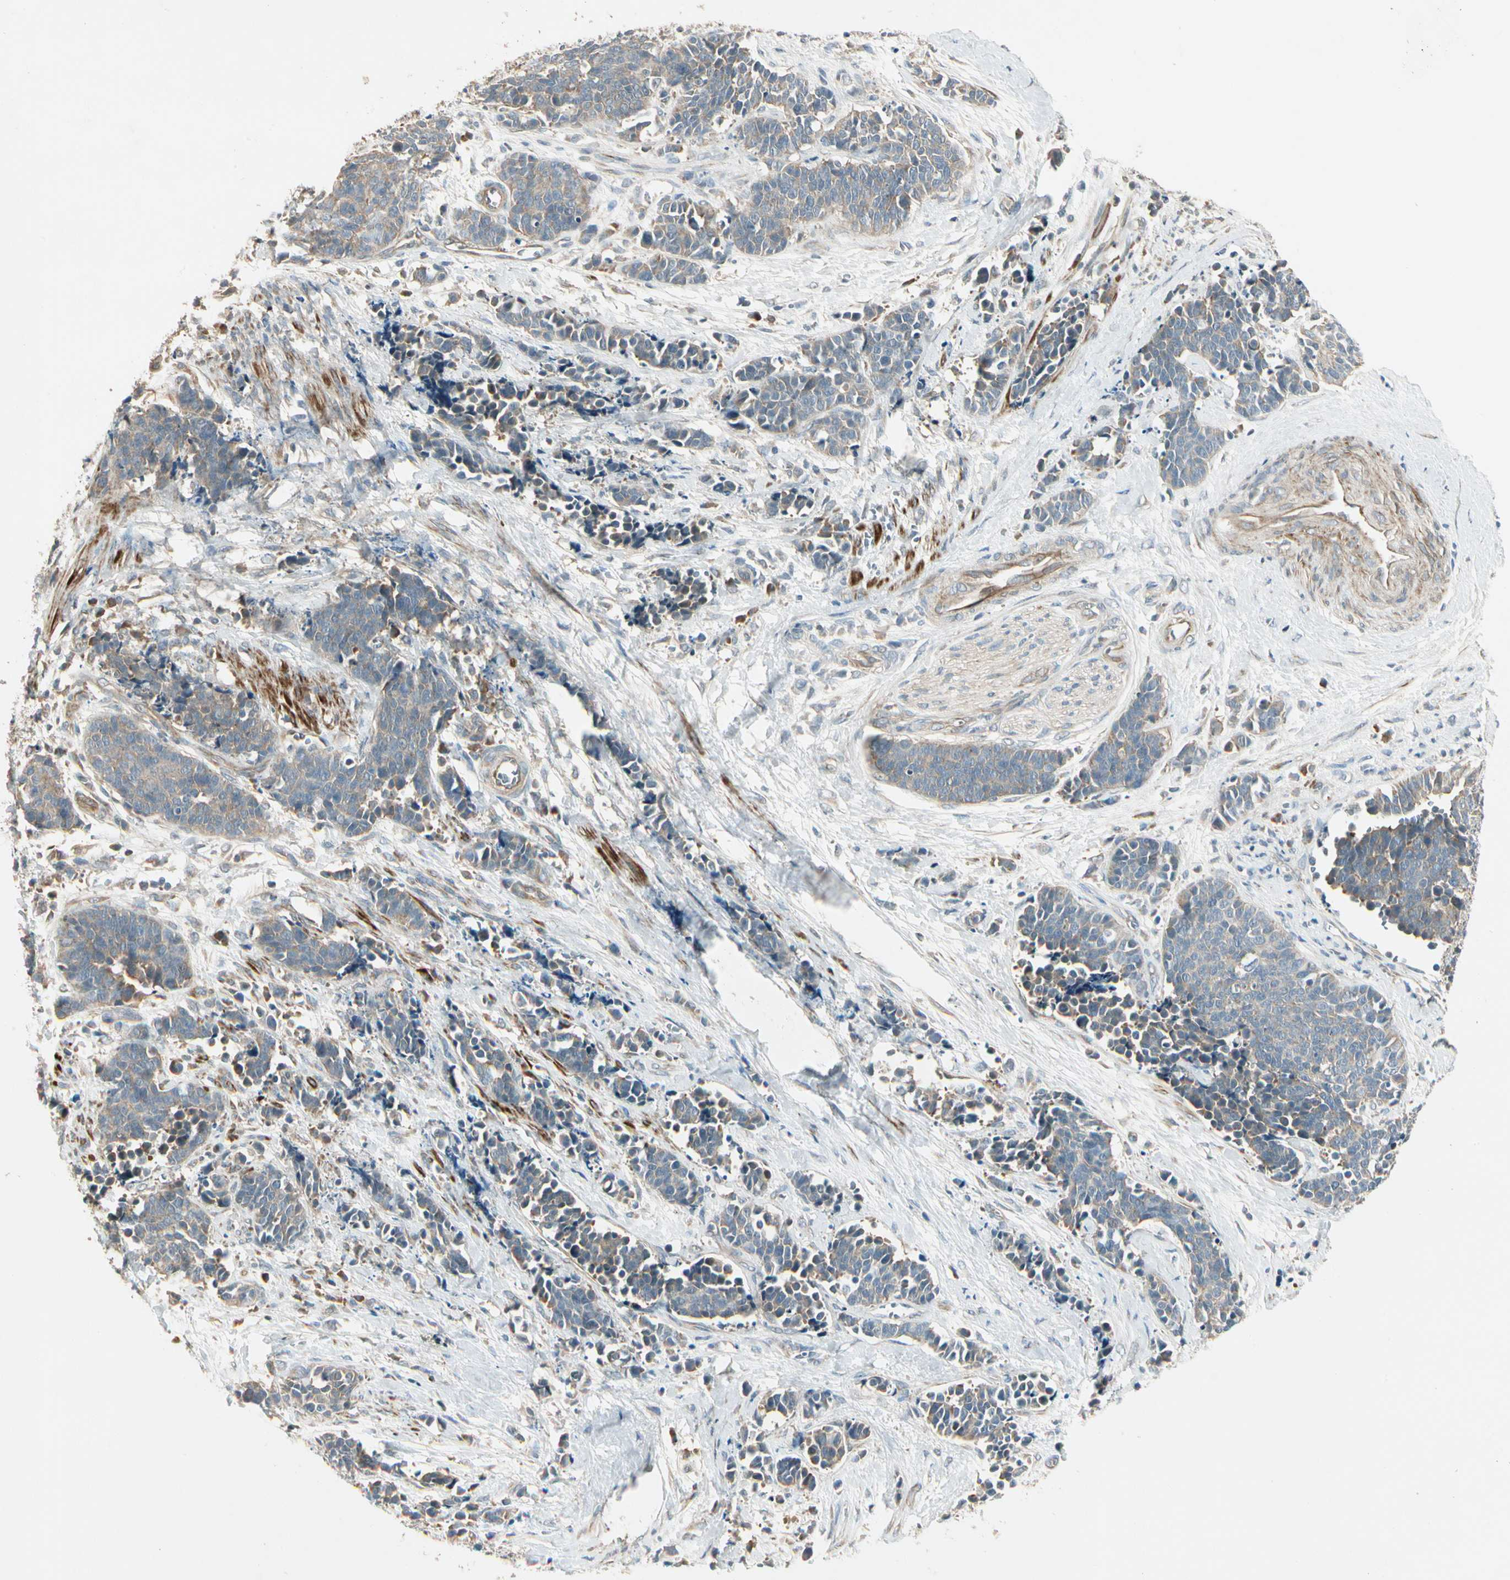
{"staining": {"intensity": "weak", "quantity": "25%-75%", "location": "cytoplasmic/membranous"}, "tissue": "cervical cancer", "cell_type": "Tumor cells", "image_type": "cancer", "snomed": [{"axis": "morphology", "description": "Squamous cell carcinoma, NOS"}, {"axis": "topography", "description": "Cervix"}], "caption": "Immunohistochemistry (DAB (3,3'-diaminobenzidine)) staining of human cervical cancer demonstrates weak cytoplasmic/membranous protein staining in approximately 25%-75% of tumor cells. (Brightfield microscopy of DAB IHC at high magnification).", "gene": "ACVR1", "patient": {"sex": "female", "age": 35}}